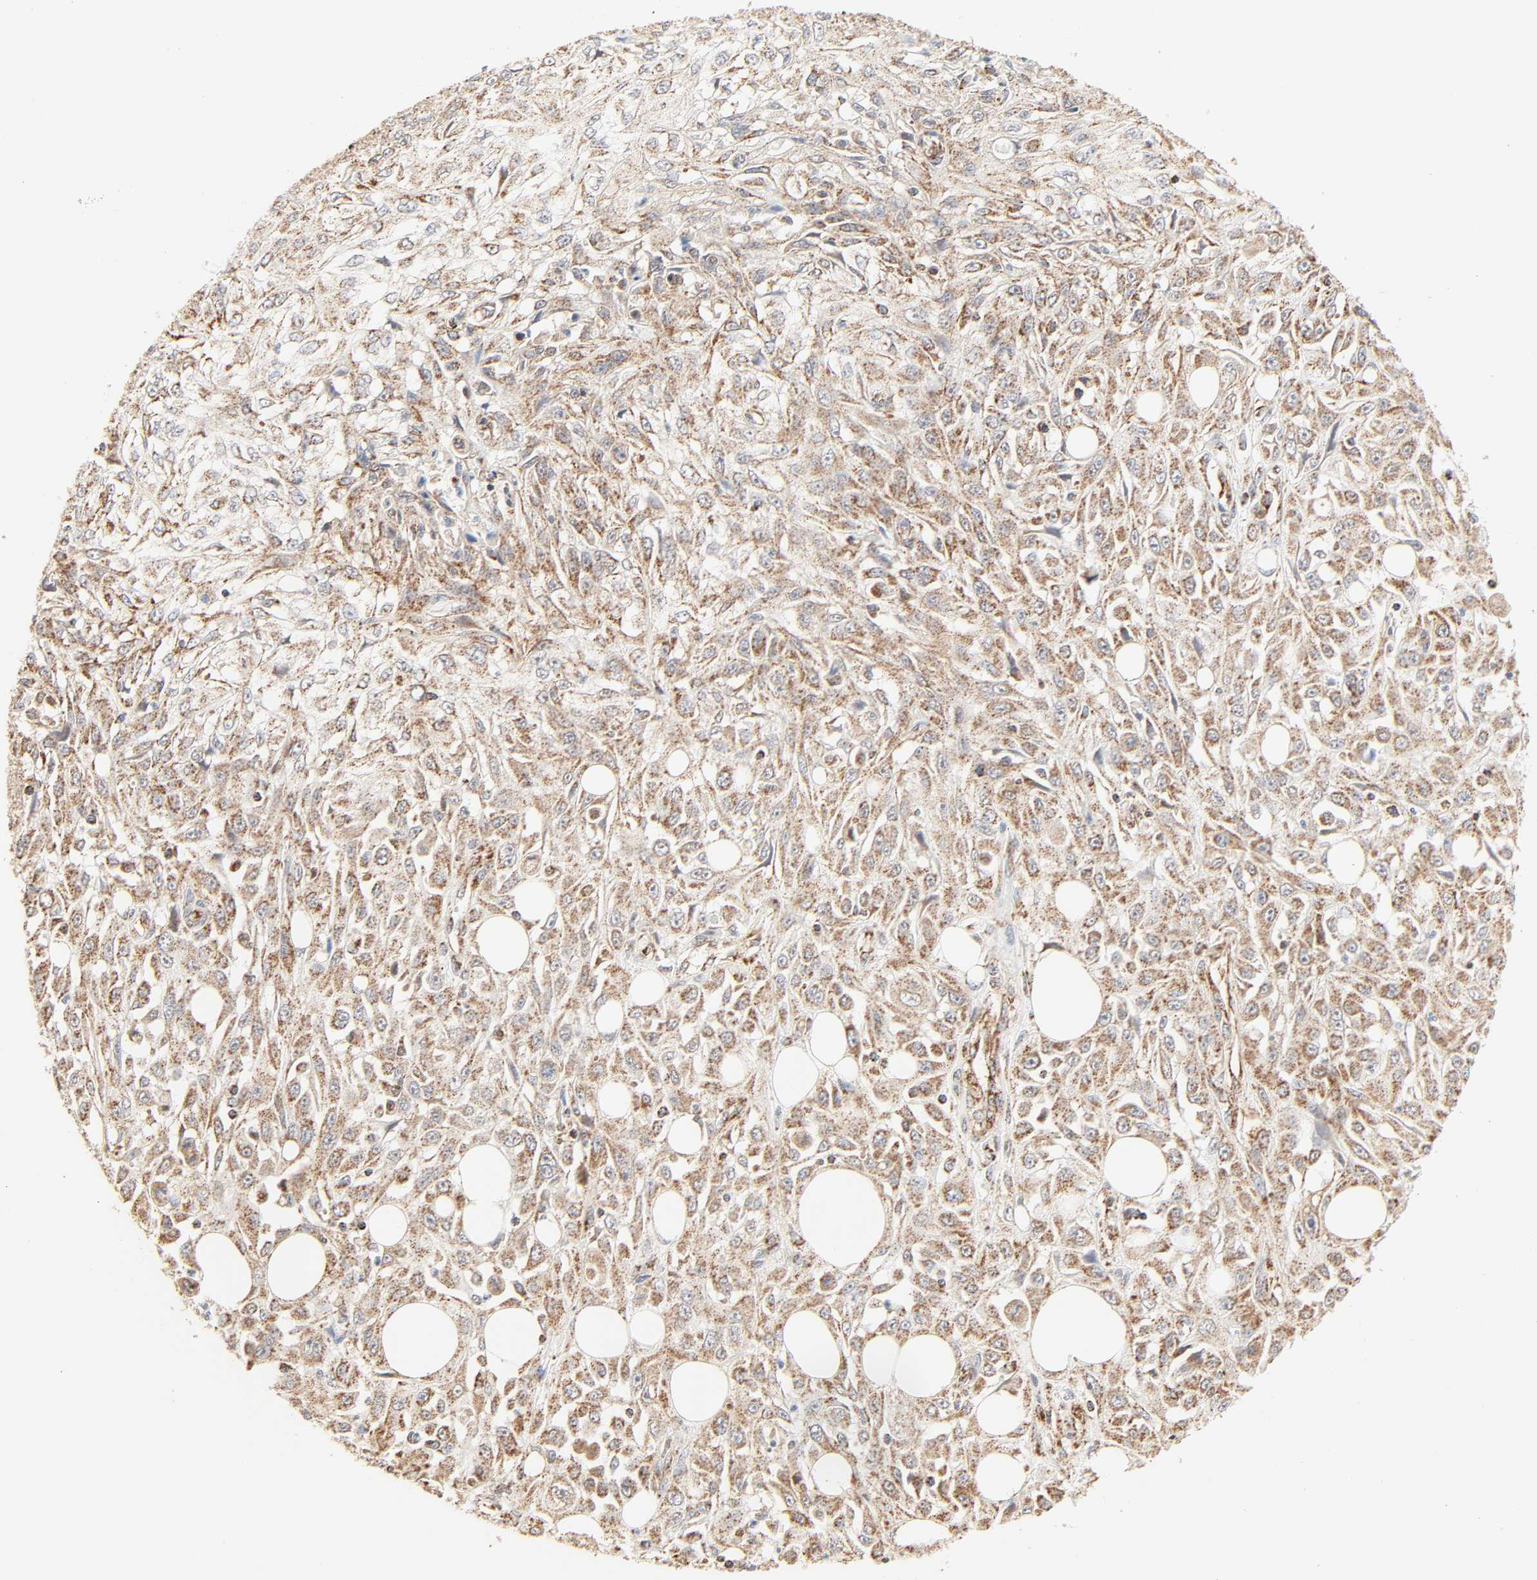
{"staining": {"intensity": "moderate", "quantity": ">75%", "location": "cytoplasmic/membranous"}, "tissue": "skin cancer", "cell_type": "Tumor cells", "image_type": "cancer", "snomed": [{"axis": "morphology", "description": "Squamous cell carcinoma, NOS"}, {"axis": "topography", "description": "Skin"}], "caption": "Protein analysis of skin squamous cell carcinoma tissue reveals moderate cytoplasmic/membranous staining in about >75% of tumor cells. (DAB = brown stain, brightfield microscopy at high magnification).", "gene": "ZMAT5", "patient": {"sex": "male", "age": 75}}